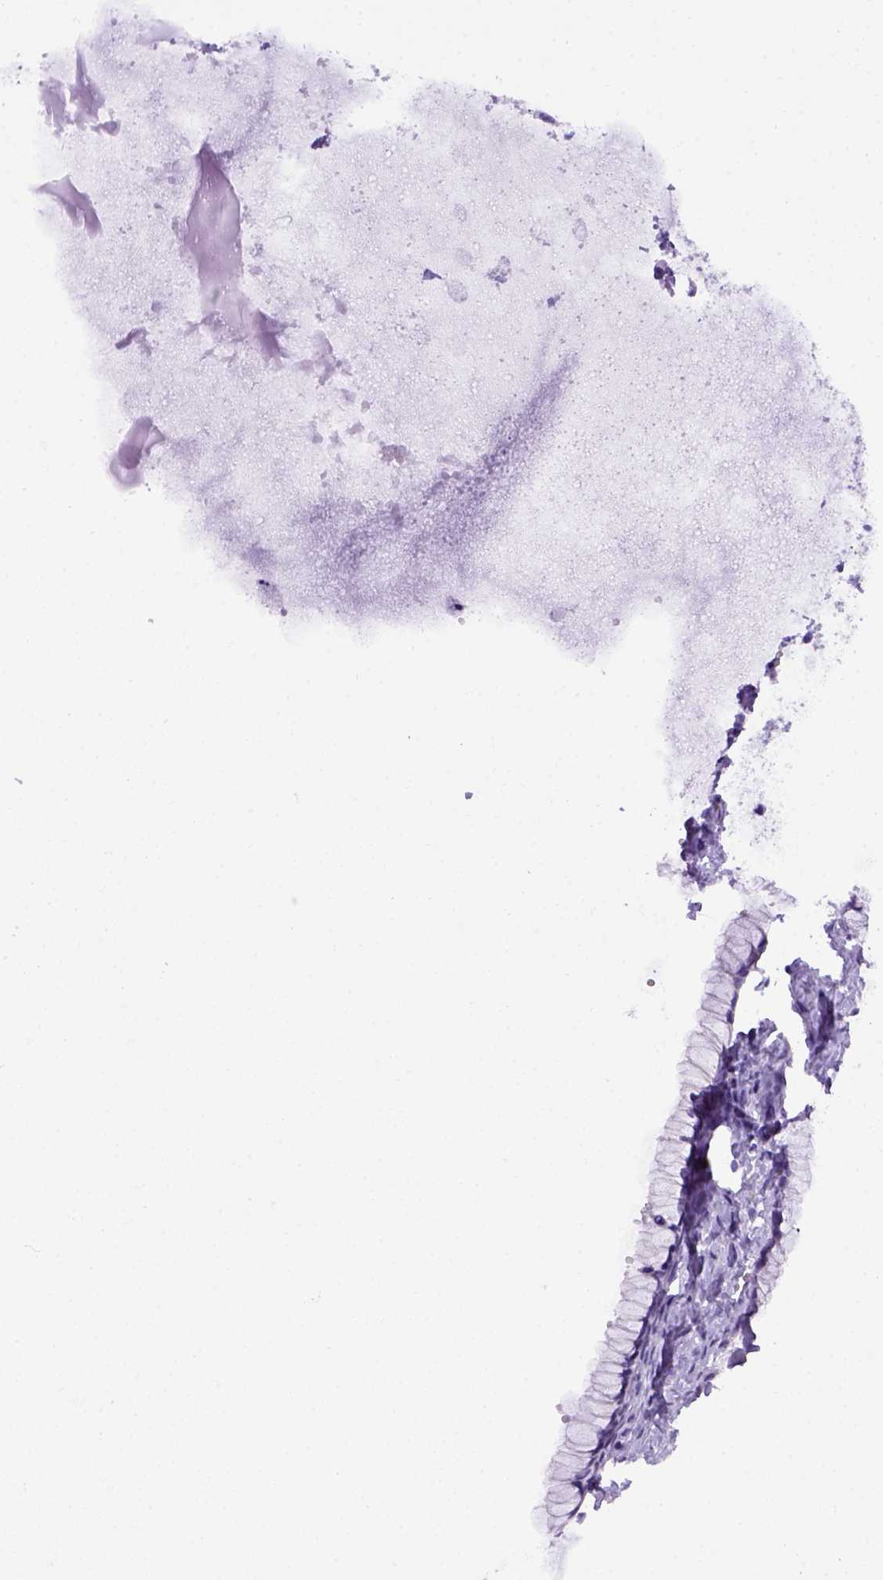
{"staining": {"intensity": "negative", "quantity": "none", "location": "none"}, "tissue": "ovarian cancer", "cell_type": "Tumor cells", "image_type": "cancer", "snomed": [{"axis": "morphology", "description": "Cystadenocarcinoma, mucinous, NOS"}, {"axis": "topography", "description": "Ovary"}], "caption": "High magnification brightfield microscopy of ovarian cancer (mucinous cystadenocarcinoma) stained with DAB (3,3'-diaminobenzidine) (brown) and counterstained with hematoxylin (blue): tumor cells show no significant staining.", "gene": "ADAM12", "patient": {"sex": "female", "age": 41}}